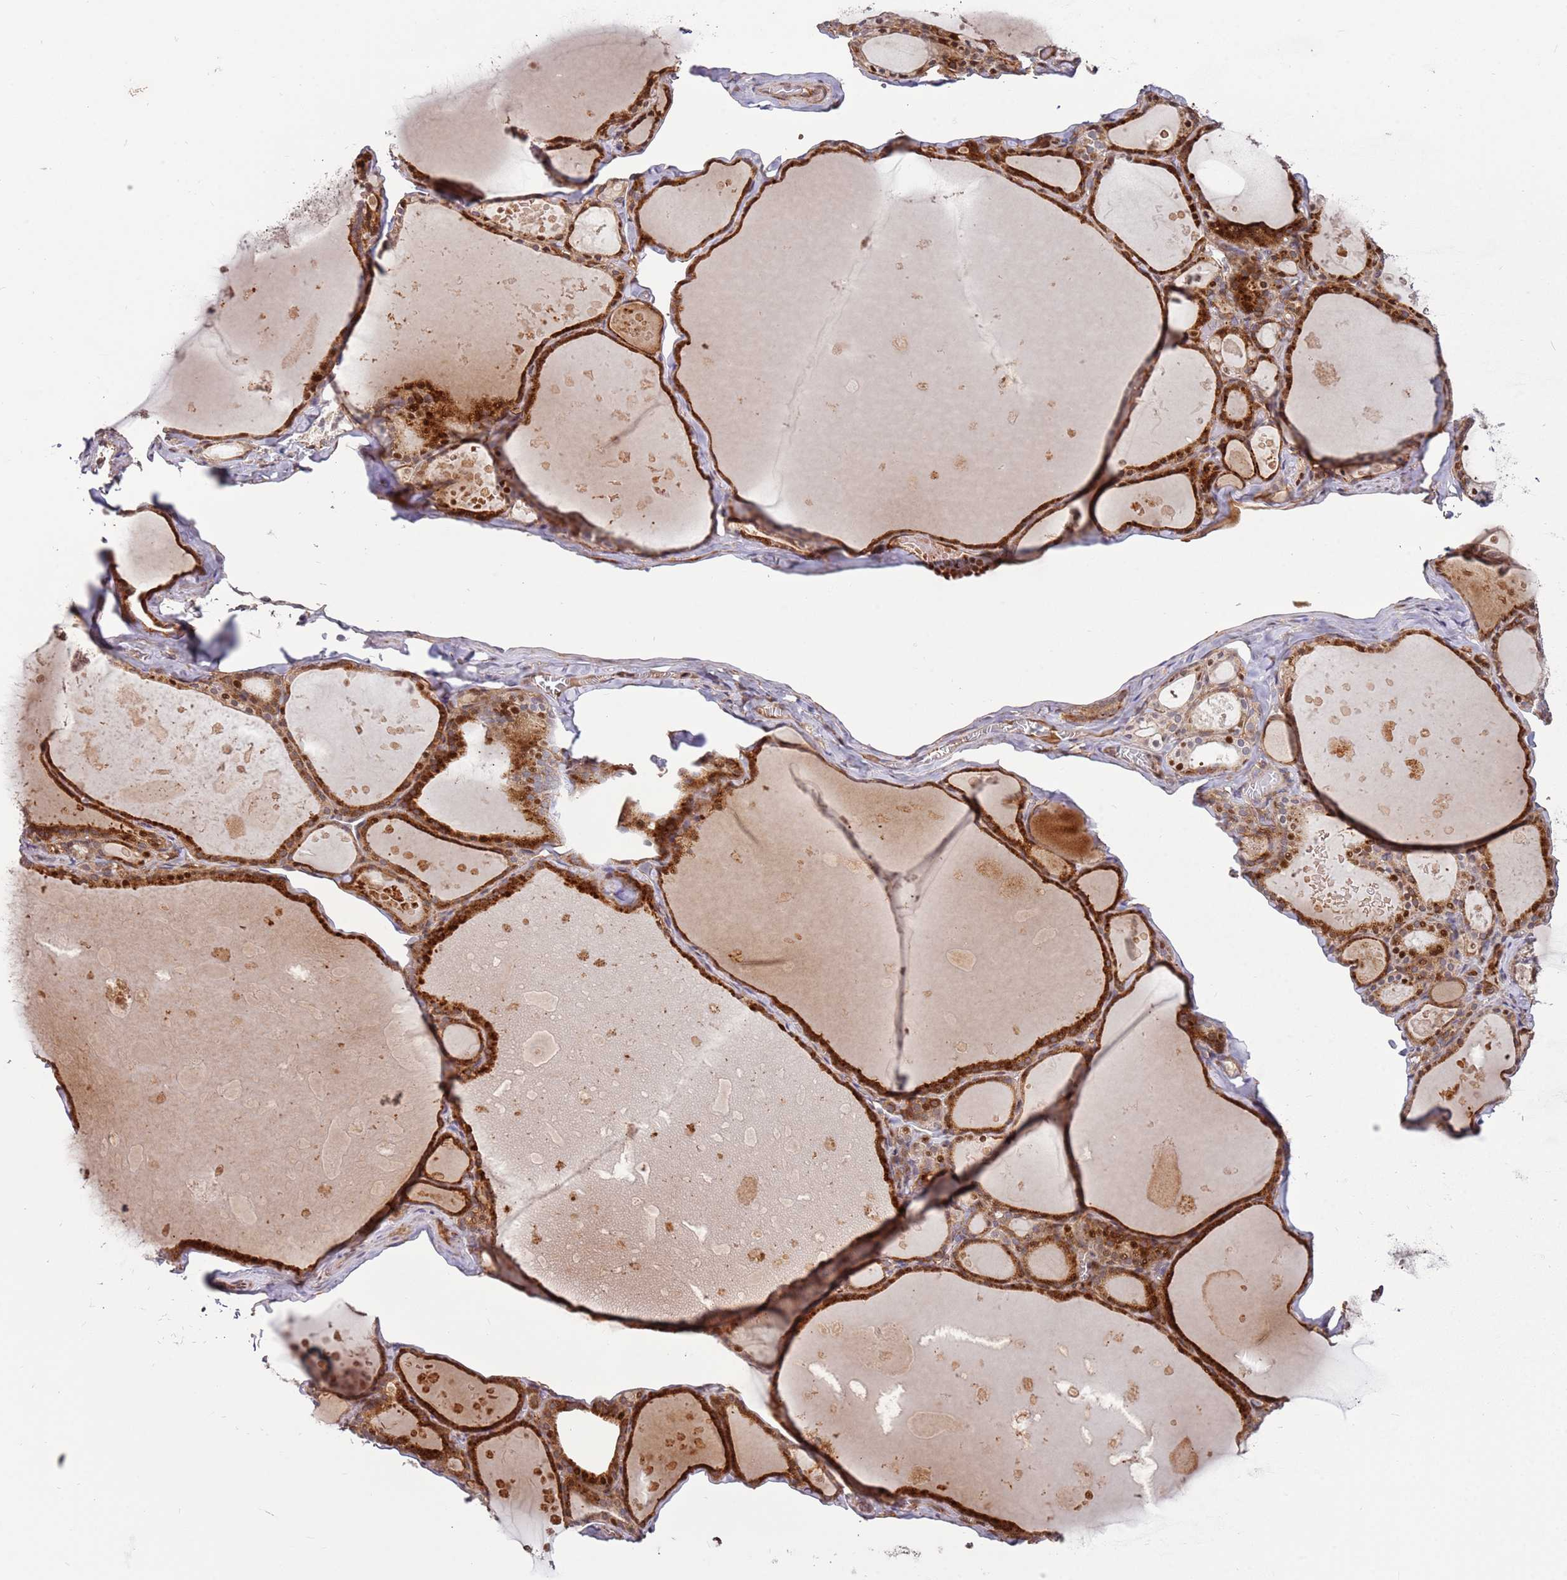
{"staining": {"intensity": "strong", "quantity": ">75%", "location": "cytoplasmic/membranous,nuclear"}, "tissue": "thyroid gland", "cell_type": "Glandular cells", "image_type": "normal", "snomed": [{"axis": "morphology", "description": "Normal tissue, NOS"}, {"axis": "topography", "description": "Thyroid gland"}], "caption": "High-magnification brightfield microscopy of unremarkable thyroid gland stained with DAB (brown) and counterstained with hematoxylin (blue). glandular cells exhibit strong cytoplasmic/membranous,nuclear staining is identified in approximately>75% of cells. (brown staining indicates protein expression, while blue staining denotes nuclei).", "gene": "RHBDL1", "patient": {"sex": "male", "age": 56}}